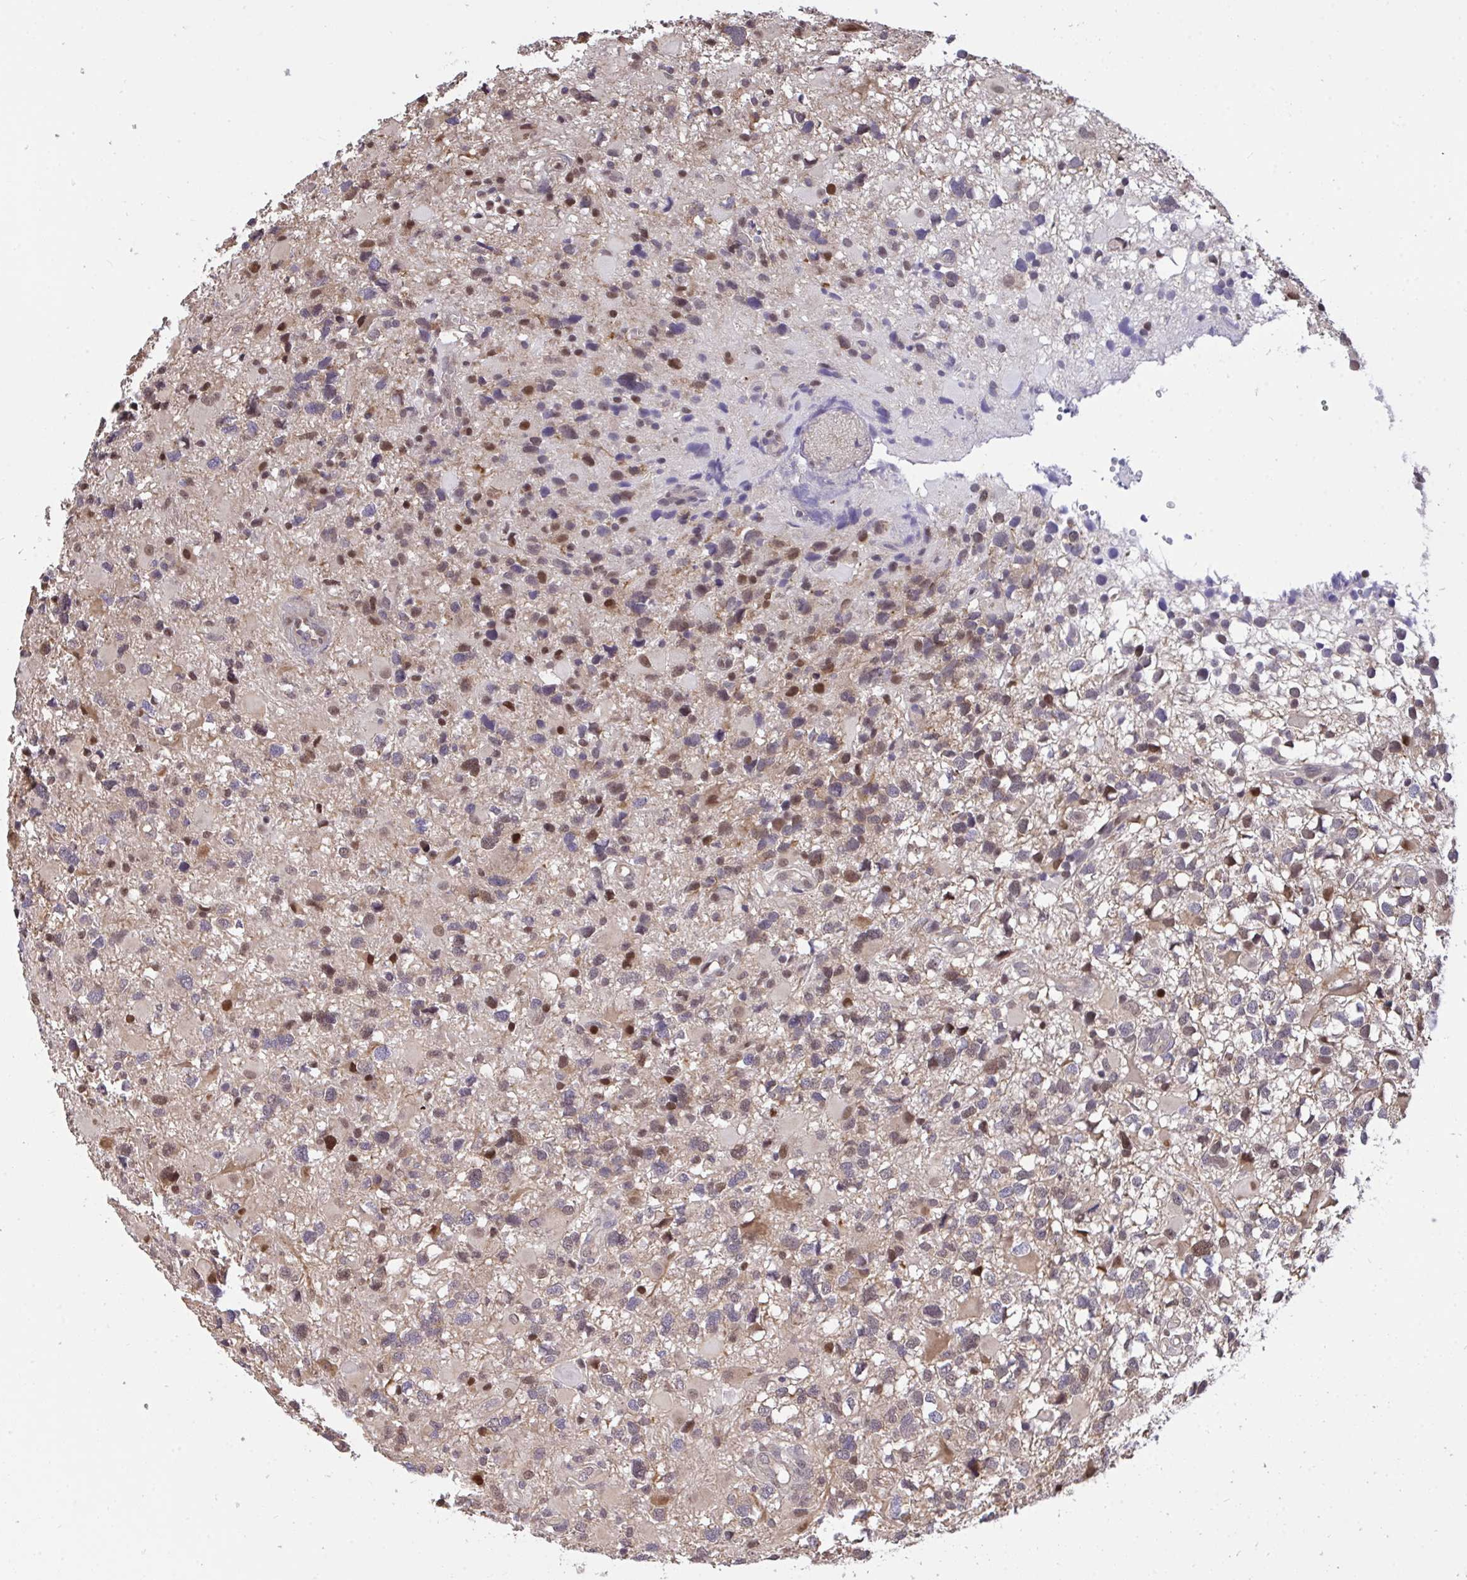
{"staining": {"intensity": "moderate", "quantity": "25%-75%", "location": "nuclear"}, "tissue": "glioma", "cell_type": "Tumor cells", "image_type": "cancer", "snomed": [{"axis": "morphology", "description": "Glioma, malignant, High grade"}, {"axis": "topography", "description": "Brain"}], "caption": "High-grade glioma (malignant) stained with DAB (3,3'-diaminobenzidine) immunohistochemistry exhibits medium levels of moderate nuclear expression in about 25%-75% of tumor cells. The staining was performed using DAB (3,3'-diaminobenzidine) to visualize the protein expression in brown, while the nuclei were stained in blue with hematoxylin (Magnification: 20x).", "gene": "C19orf54", "patient": {"sex": "male", "age": 54}}